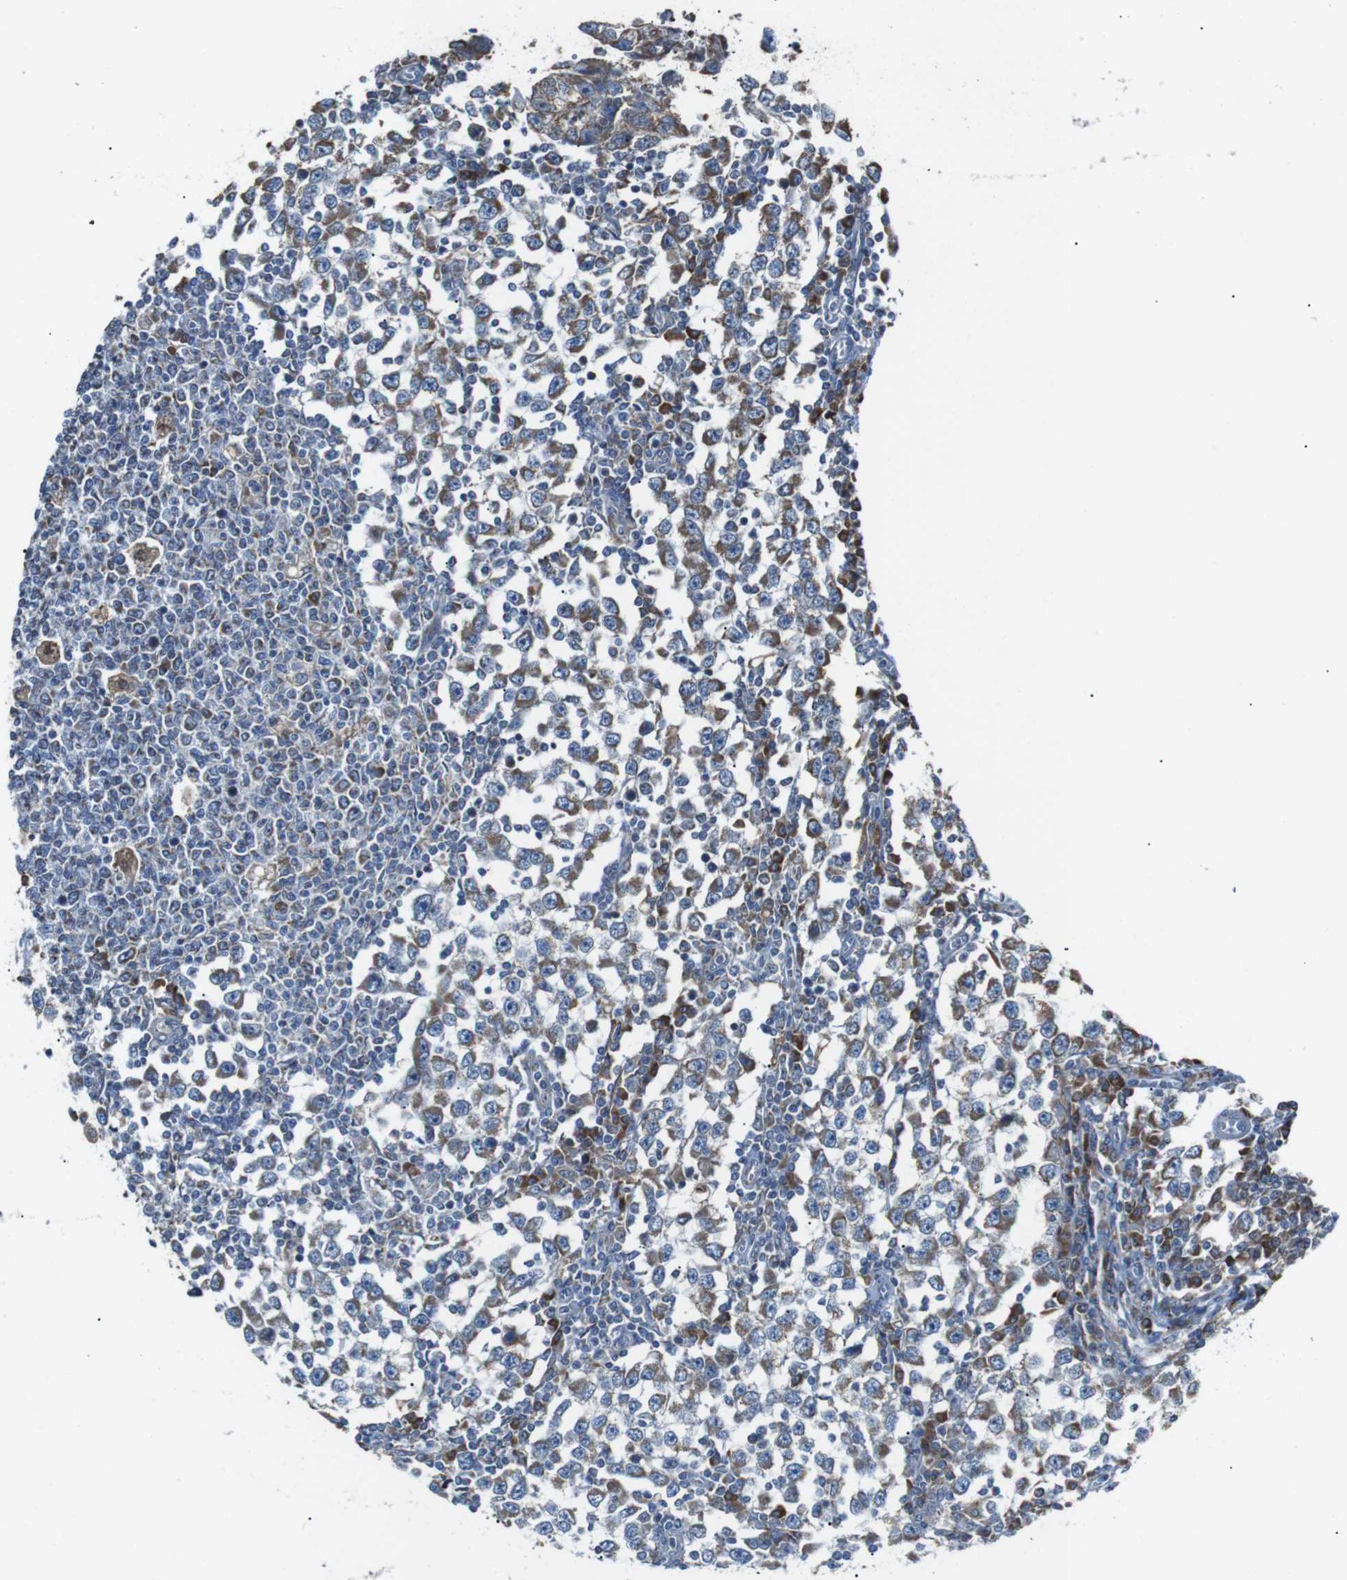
{"staining": {"intensity": "moderate", "quantity": "25%-75%", "location": "cytoplasmic/membranous"}, "tissue": "testis cancer", "cell_type": "Tumor cells", "image_type": "cancer", "snomed": [{"axis": "morphology", "description": "Seminoma, NOS"}, {"axis": "topography", "description": "Testis"}], "caption": "There is medium levels of moderate cytoplasmic/membranous positivity in tumor cells of testis seminoma, as demonstrated by immunohistochemical staining (brown color).", "gene": "CISD2", "patient": {"sex": "male", "age": 65}}